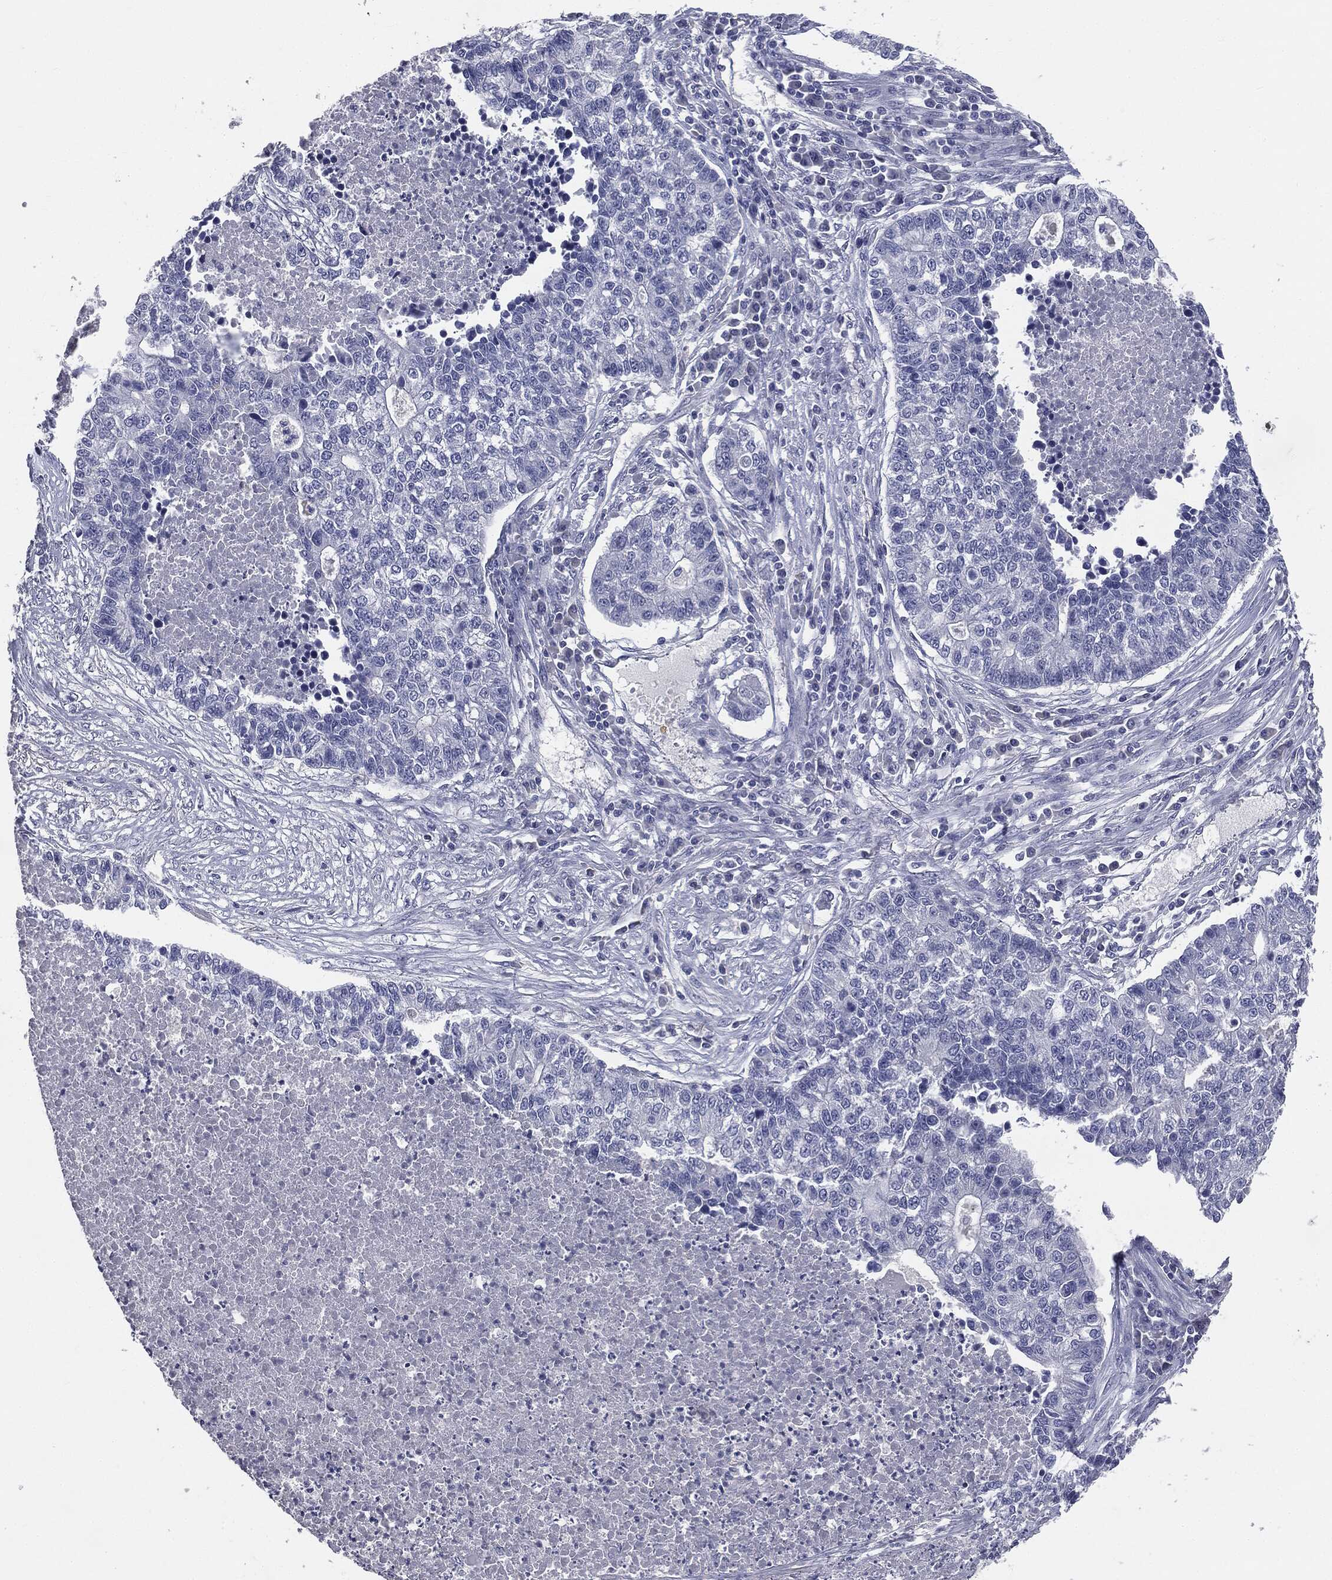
{"staining": {"intensity": "negative", "quantity": "none", "location": "none"}, "tissue": "lung cancer", "cell_type": "Tumor cells", "image_type": "cancer", "snomed": [{"axis": "morphology", "description": "Adenocarcinoma, NOS"}, {"axis": "topography", "description": "Lung"}], "caption": "Tumor cells show no significant protein positivity in adenocarcinoma (lung).", "gene": "AFP", "patient": {"sex": "male", "age": 57}}